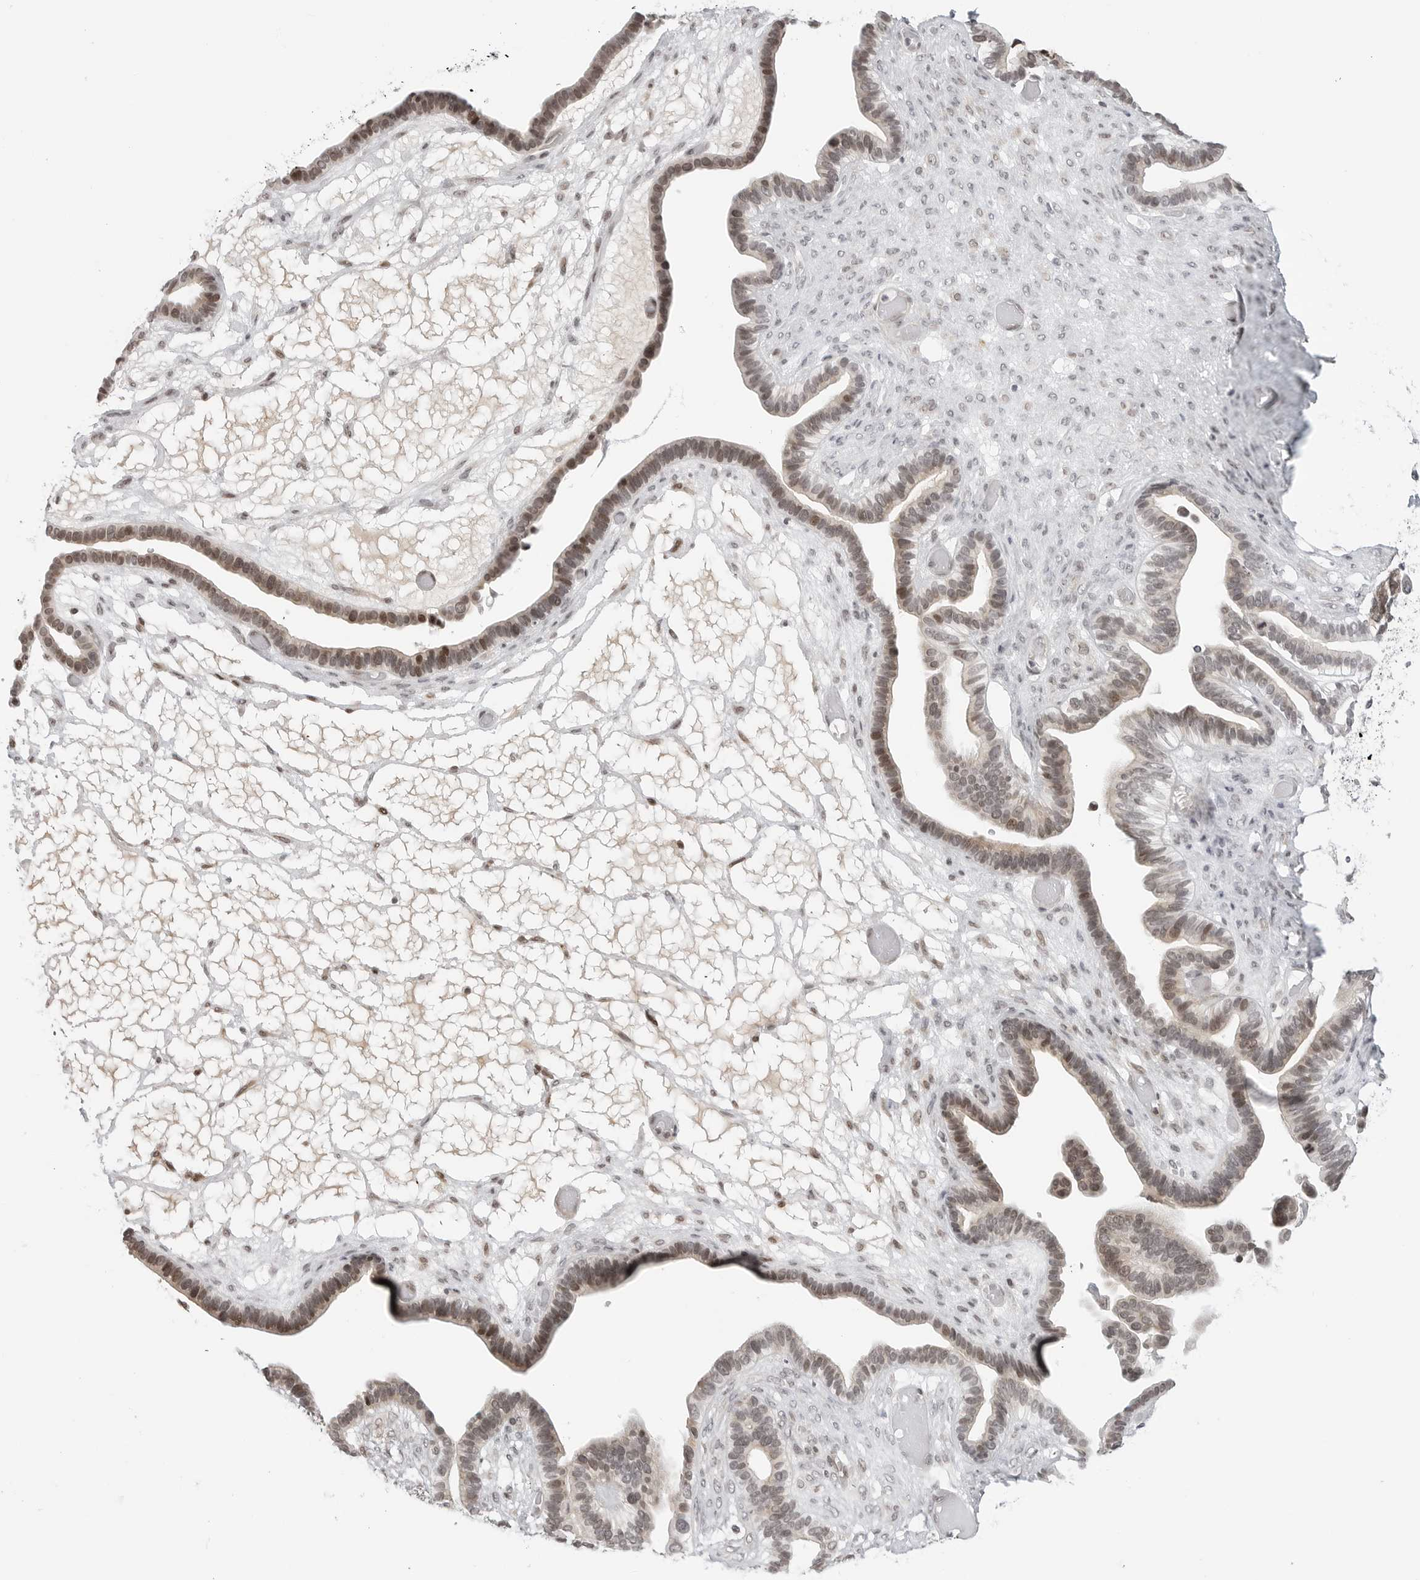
{"staining": {"intensity": "moderate", "quantity": "25%-75%", "location": "cytoplasmic/membranous,nuclear"}, "tissue": "ovarian cancer", "cell_type": "Tumor cells", "image_type": "cancer", "snomed": [{"axis": "morphology", "description": "Cystadenocarcinoma, serous, NOS"}, {"axis": "topography", "description": "Ovary"}], "caption": "IHC of human ovarian serous cystadenocarcinoma reveals medium levels of moderate cytoplasmic/membranous and nuclear staining in approximately 25%-75% of tumor cells. (DAB IHC with brightfield microscopy, high magnification).", "gene": "C8orf33", "patient": {"sex": "female", "age": 56}}